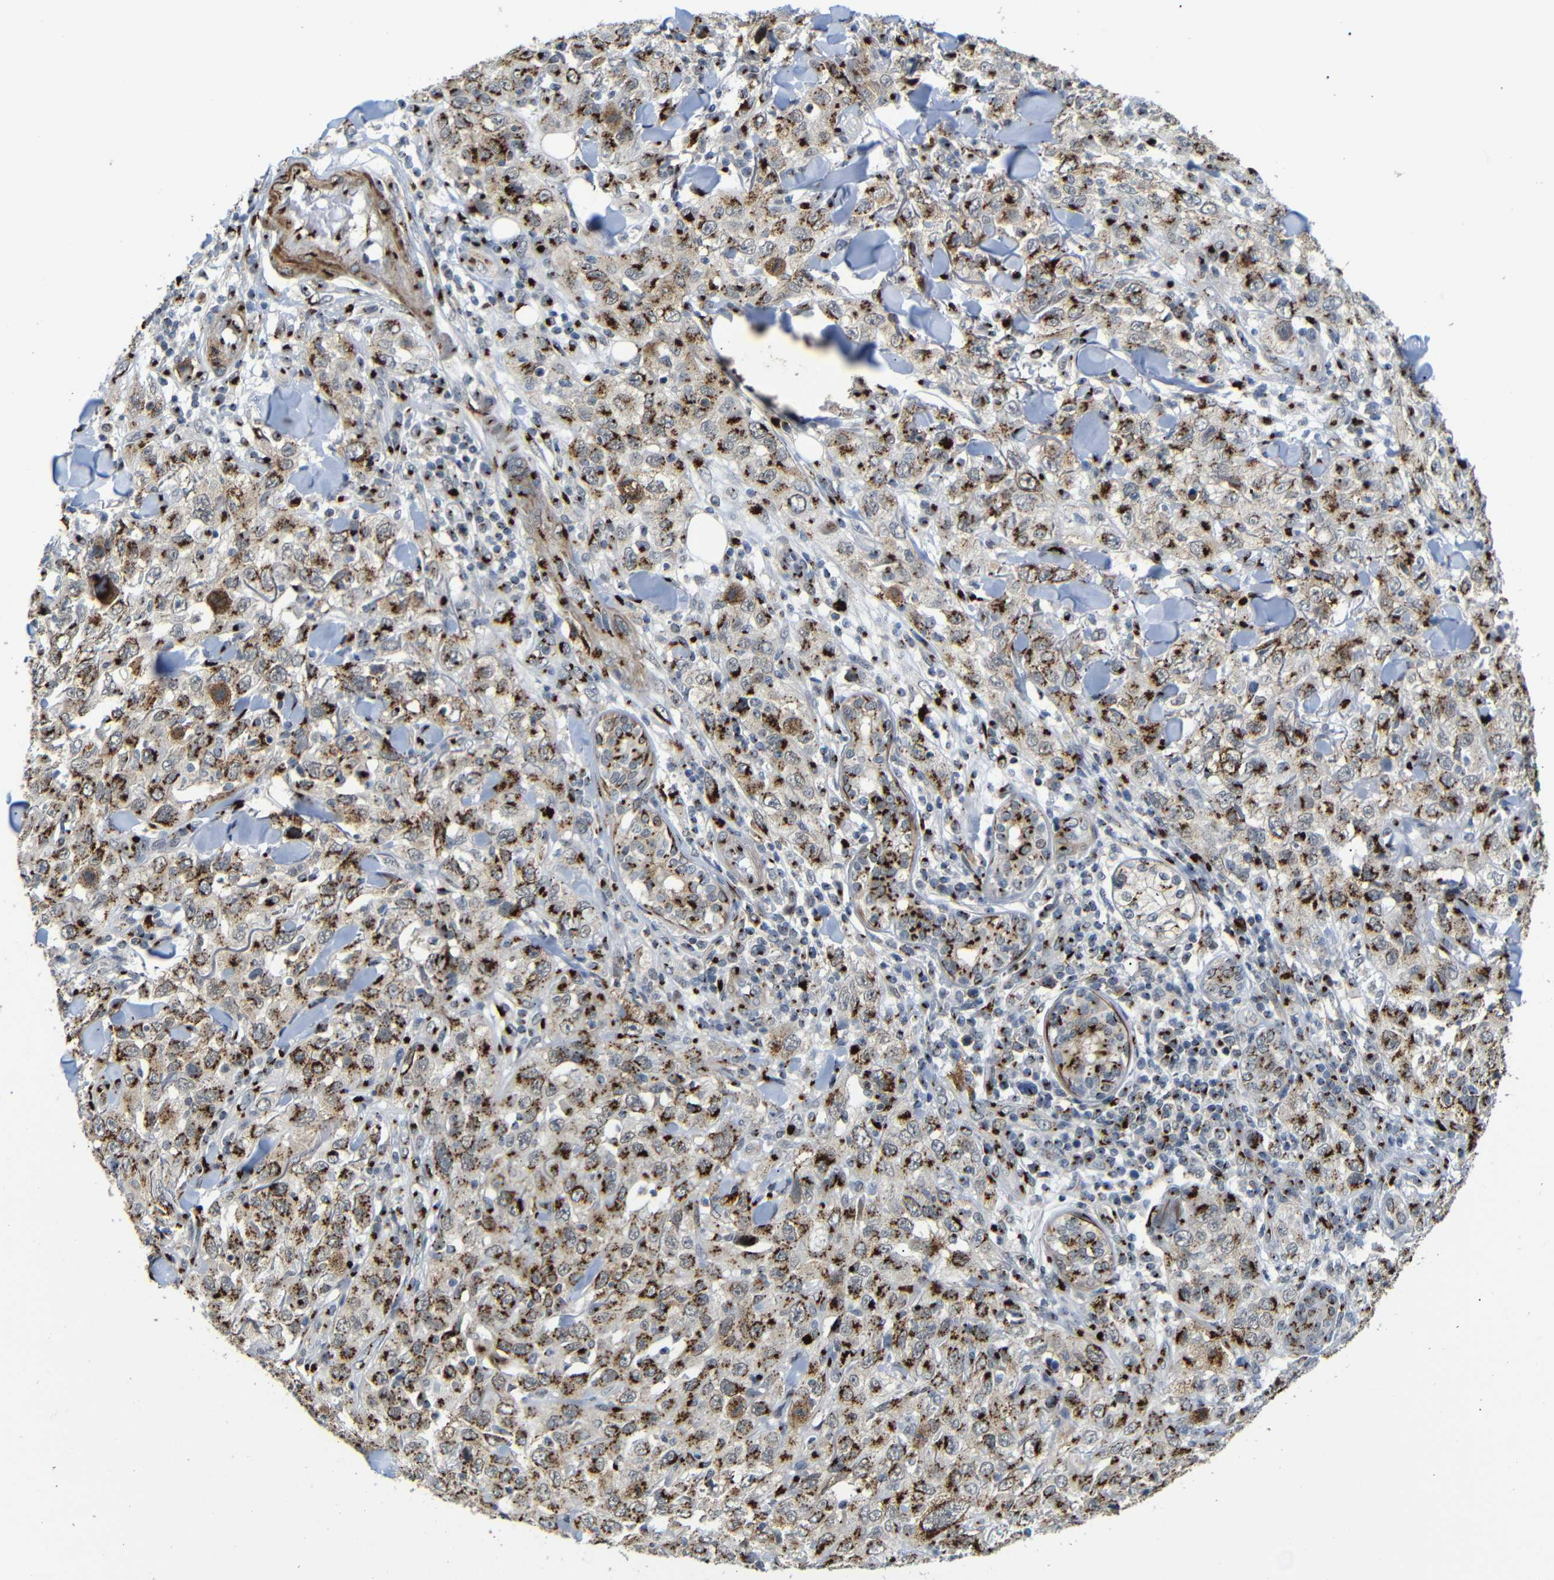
{"staining": {"intensity": "strong", "quantity": ">75%", "location": "cytoplasmic/membranous"}, "tissue": "skin cancer", "cell_type": "Tumor cells", "image_type": "cancer", "snomed": [{"axis": "morphology", "description": "Squamous cell carcinoma, NOS"}, {"axis": "topography", "description": "Skin"}], "caption": "Brown immunohistochemical staining in human skin cancer shows strong cytoplasmic/membranous positivity in about >75% of tumor cells.", "gene": "TGOLN2", "patient": {"sex": "female", "age": 88}}